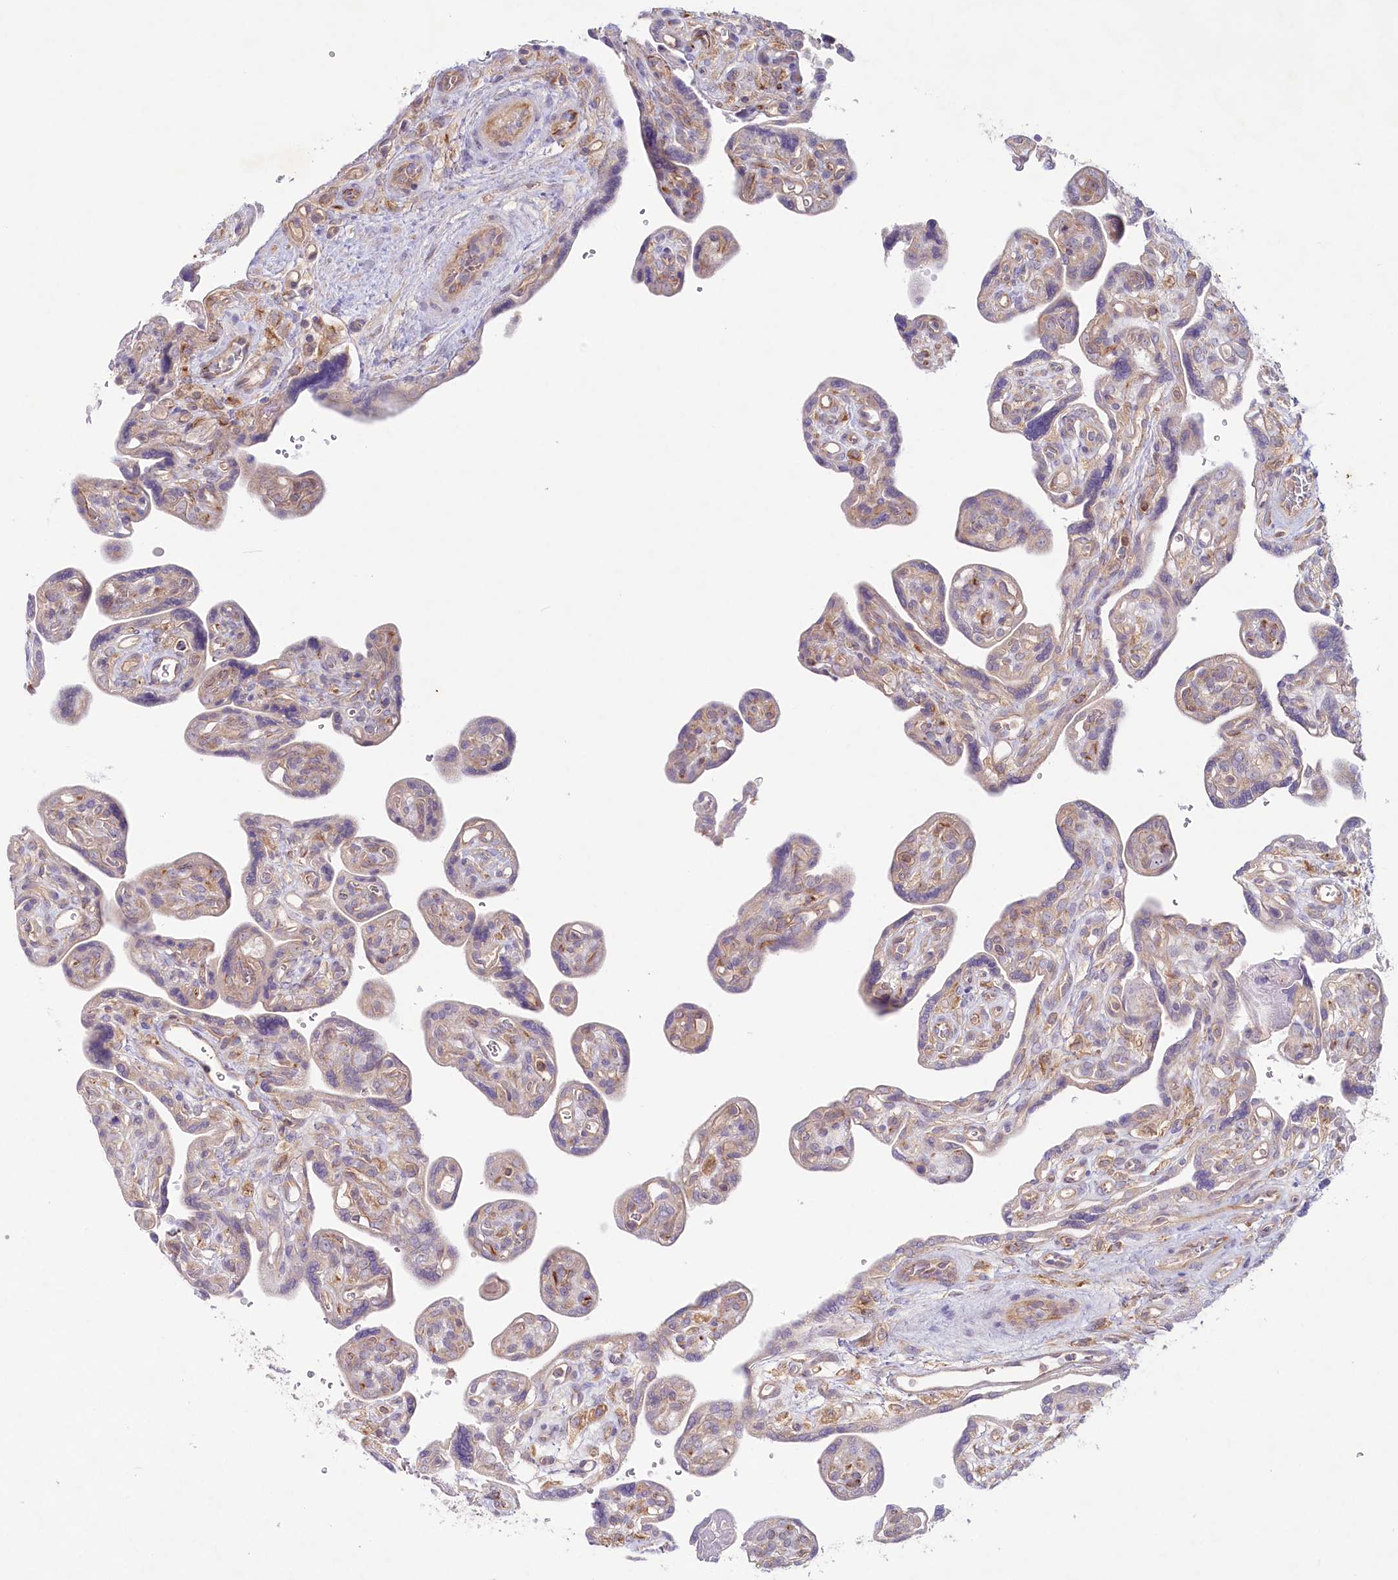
{"staining": {"intensity": "negative", "quantity": "none", "location": "none"}, "tissue": "placenta", "cell_type": "Trophoblastic cells", "image_type": "normal", "snomed": [{"axis": "morphology", "description": "Normal tissue, NOS"}, {"axis": "topography", "description": "Placenta"}], "caption": "Placenta was stained to show a protein in brown. There is no significant positivity in trophoblastic cells. (Immunohistochemistry (ihc), brightfield microscopy, high magnification).", "gene": "TNIP1", "patient": {"sex": "female", "age": 39}}